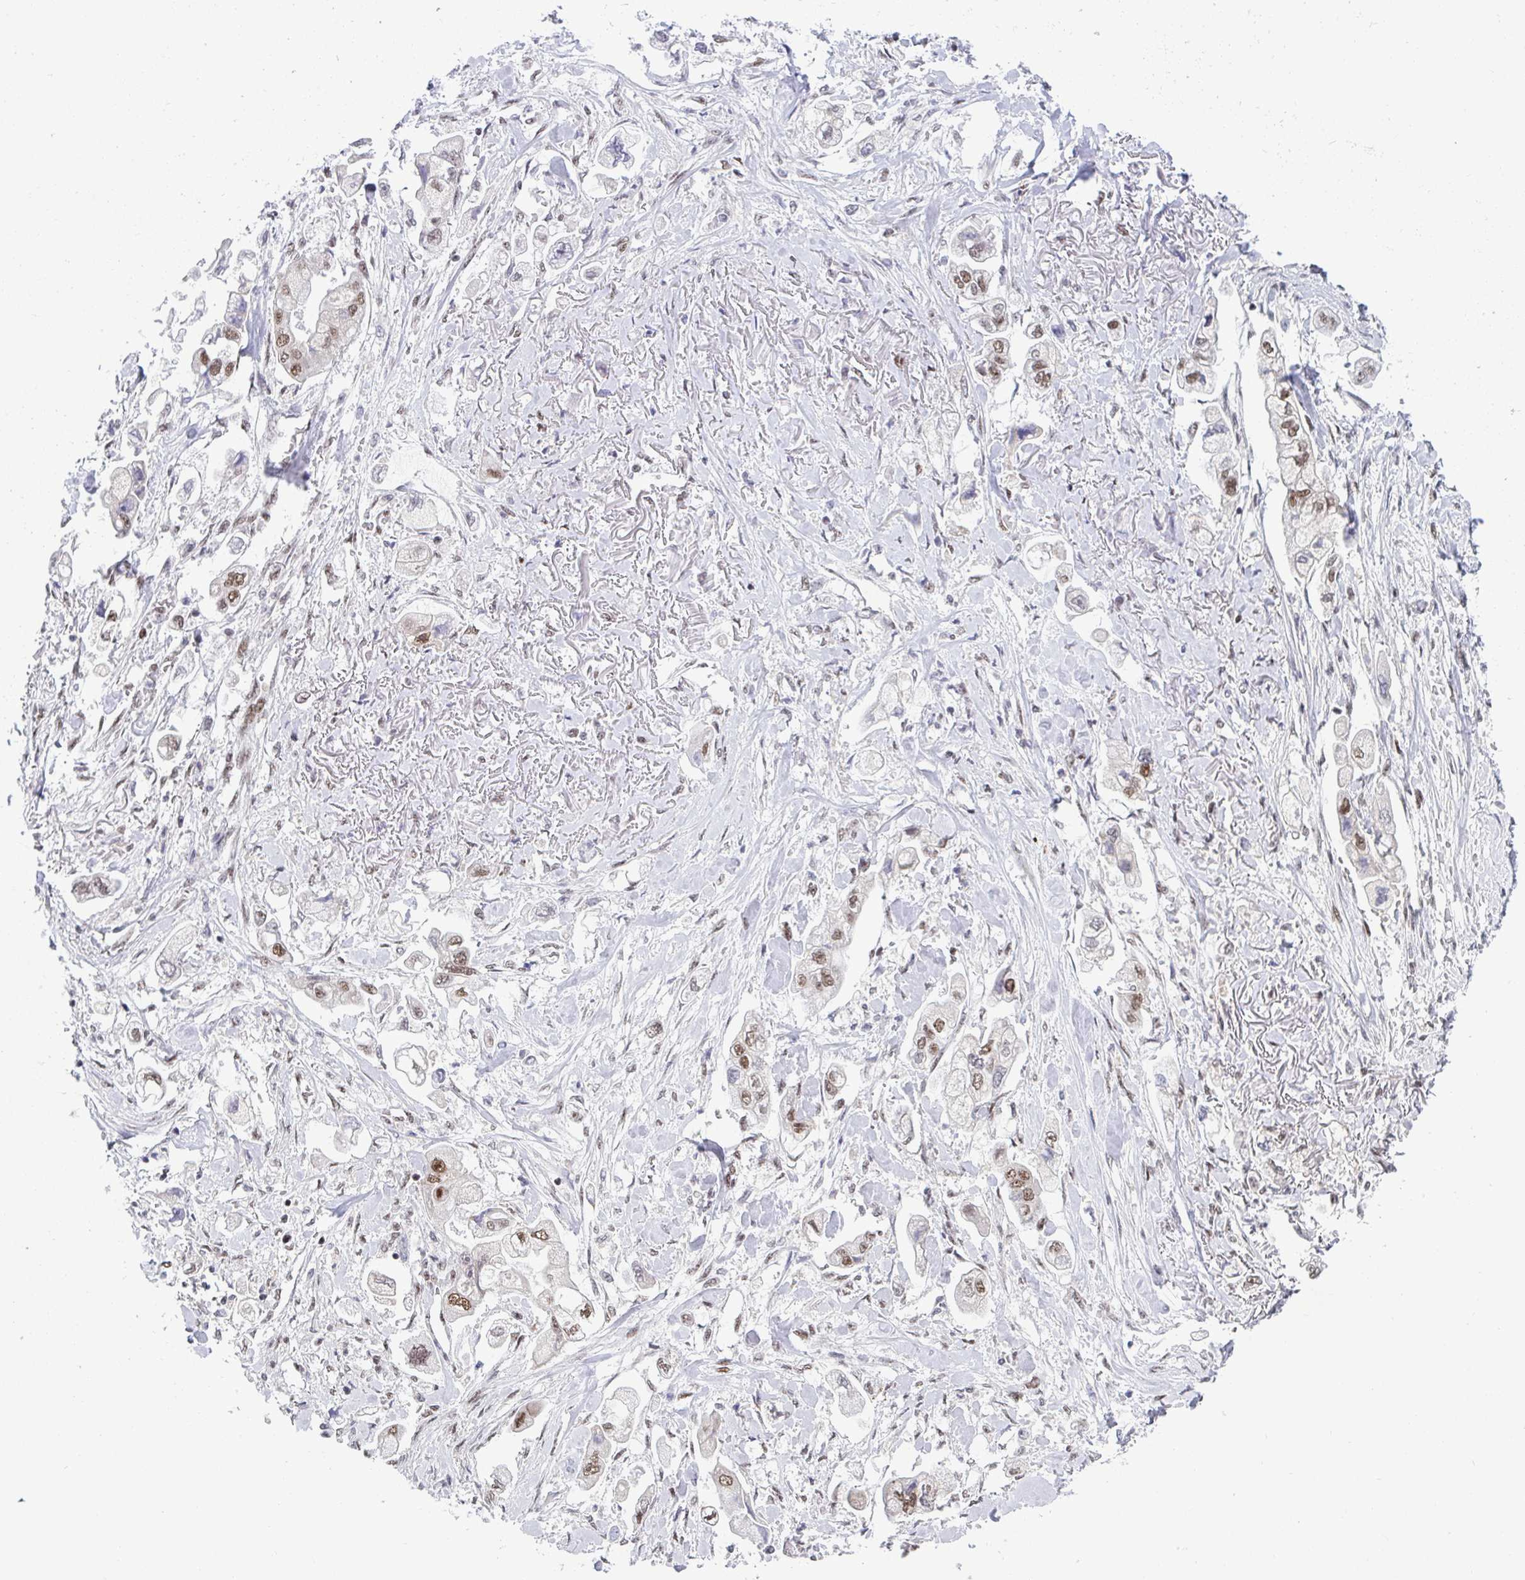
{"staining": {"intensity": "moderate", "quantity": "25%-75%", "location": "nuclear"}, "tissue": "stomach cancer", "cell_type": "Tumor cells", "image_type": "cancer", "snomed": [{"axis": "morphology", "description": "Adenocarcinoma, NOS"}, {"axis": "topography", "description": "Stomach"}], "caption": "Stomach cancer (adenocarcinoma) stained for a protein (brown) exhibits moderate nuclear positive expression in approximately 25%-75% of tumor cells.", "gene": "WBP11", "patient": {"sex": "male", "age": 62}}